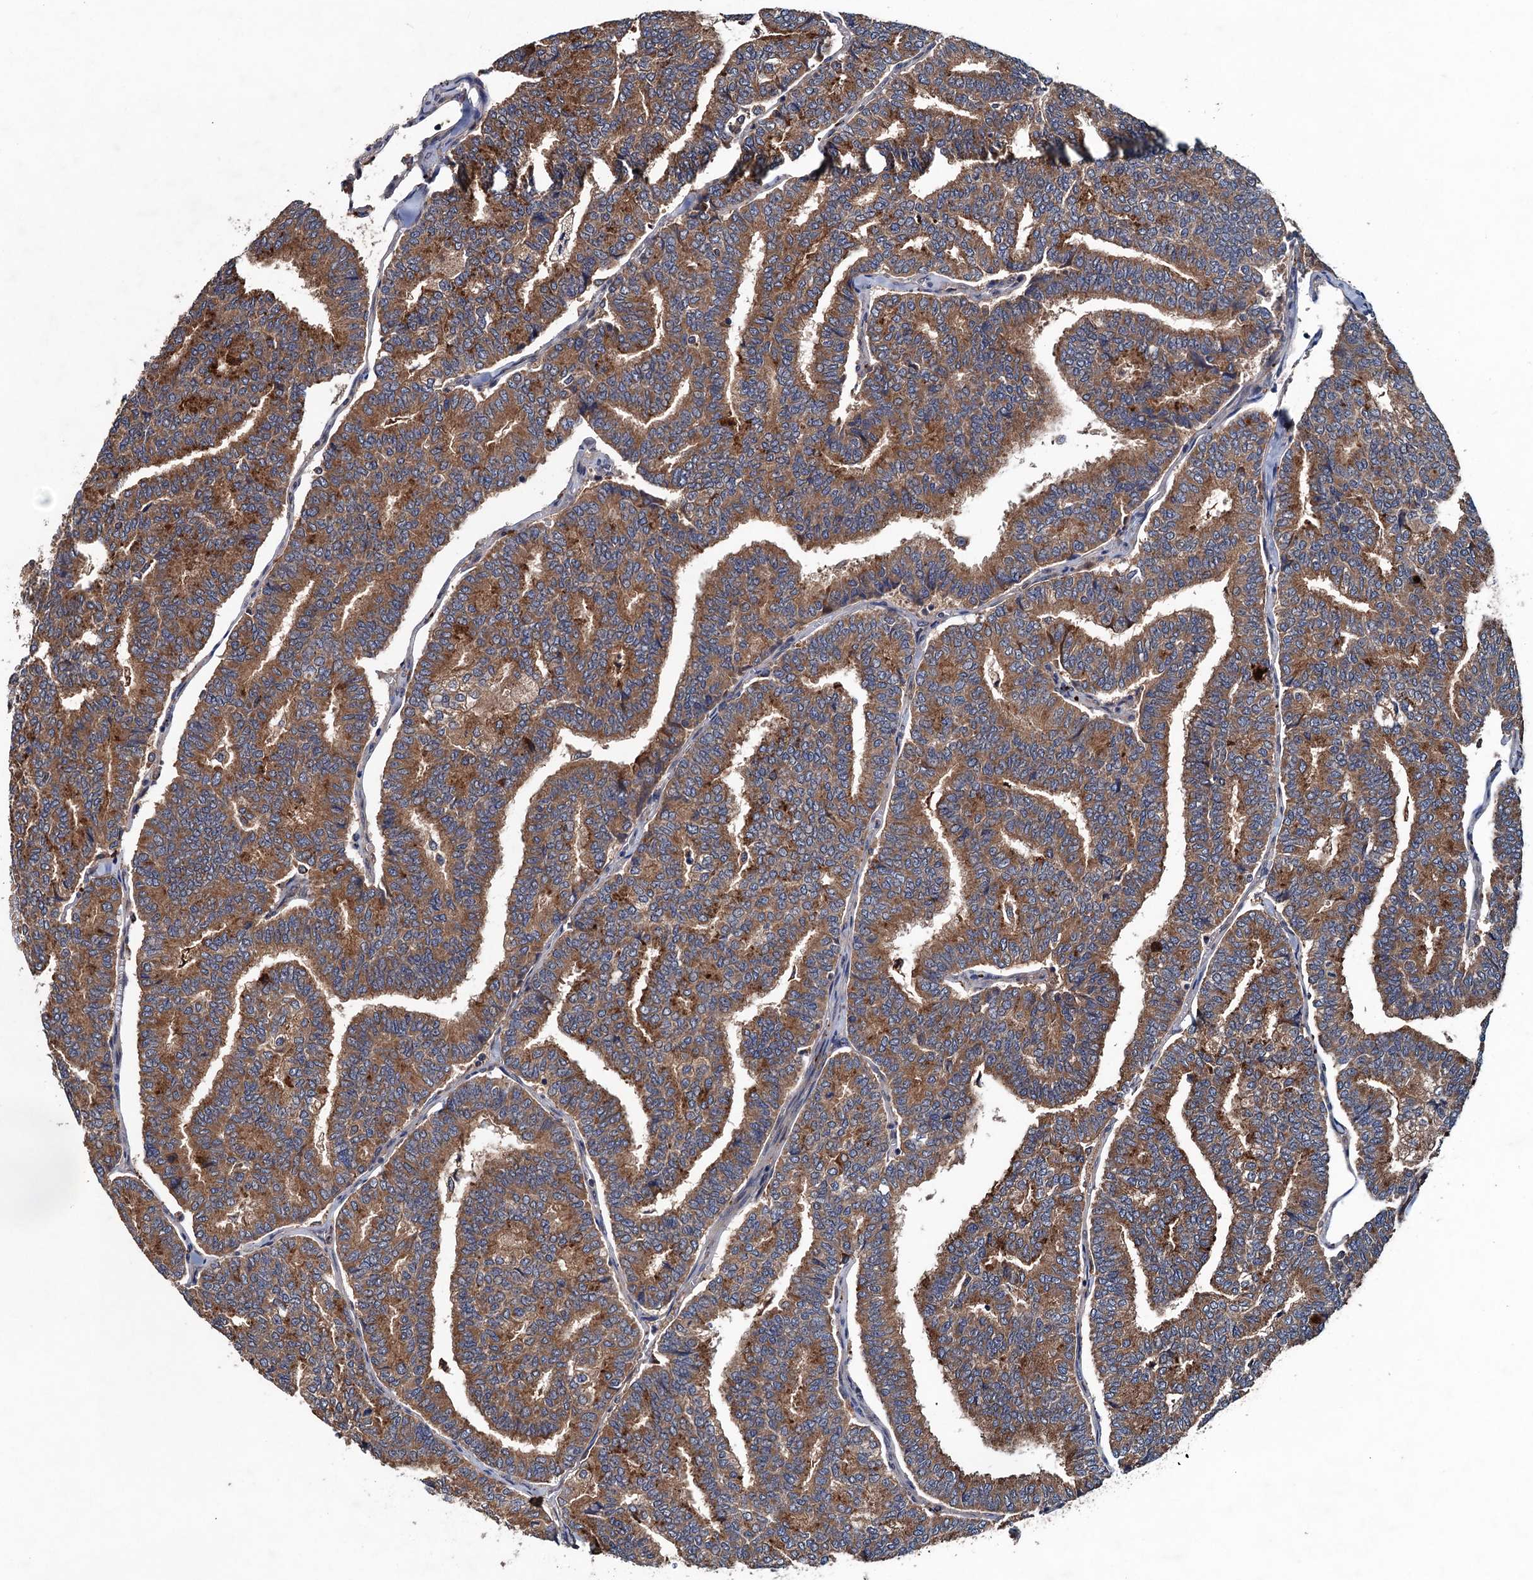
{"staining": {"intensity": "moderate", "quantity": ">75%", "location": "cytoplasmic/membranous"}, "tissue": "thyroid cancer", "cell_type": "Tumor cells", "image_type": "cancer", "snomed": [{"axis": "morphology", "description": "Papillary adenocarcinoma, NOS"}, {"axis": "topography", "description": "Thyroid gland"}], "caption": "Tumor cells exhibit medium levels of moderate cytoplasmic/membranous expression in approximately >75% of cells in thyroid cancer.", "gene": "BLTP3B", "patient": {"sex": "female", "age": 35}}